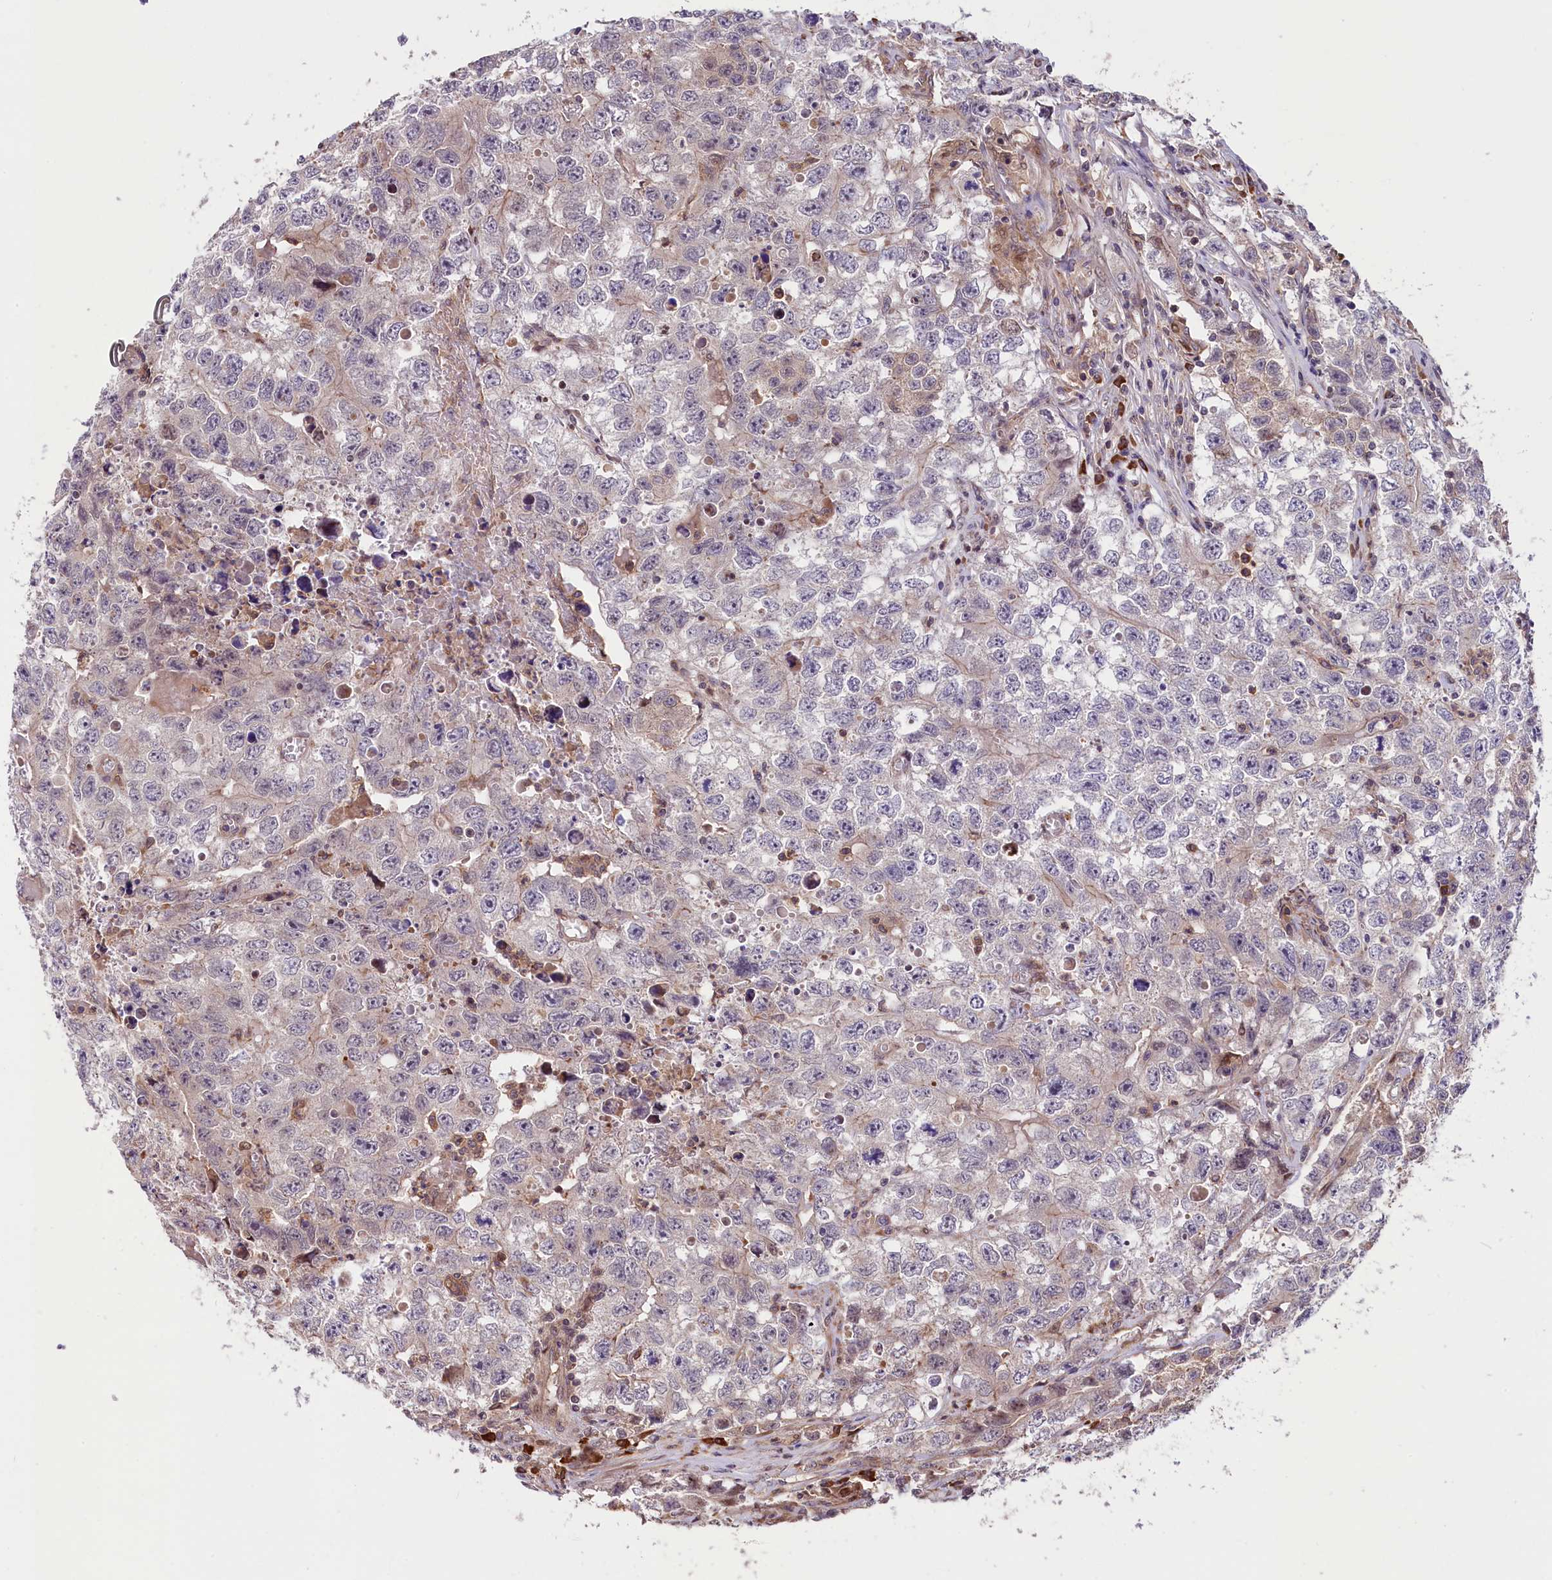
{"staining": {"intensity": "negative", "quantity": "none", "location": "none"}, "tissue": "testis cancer", "cell_type": "Tumor cells", "image_type": "cancer", "snomed": [{"axis": "morphology", "description": "Seminoma, NOS"}, {"axis": "morphology", "description": "Carcinoma, Embryonal, NOS"}, {"axis": "topography", "description": "Testis"}], "caption": "DAB (3,3'-diaminobenzidine) immunohistochemical staining of human testis cancer reveals no significant positivity in tumor cells.", "gene": "RIC8A", "patient": {"sex": "male", "age": 43}}